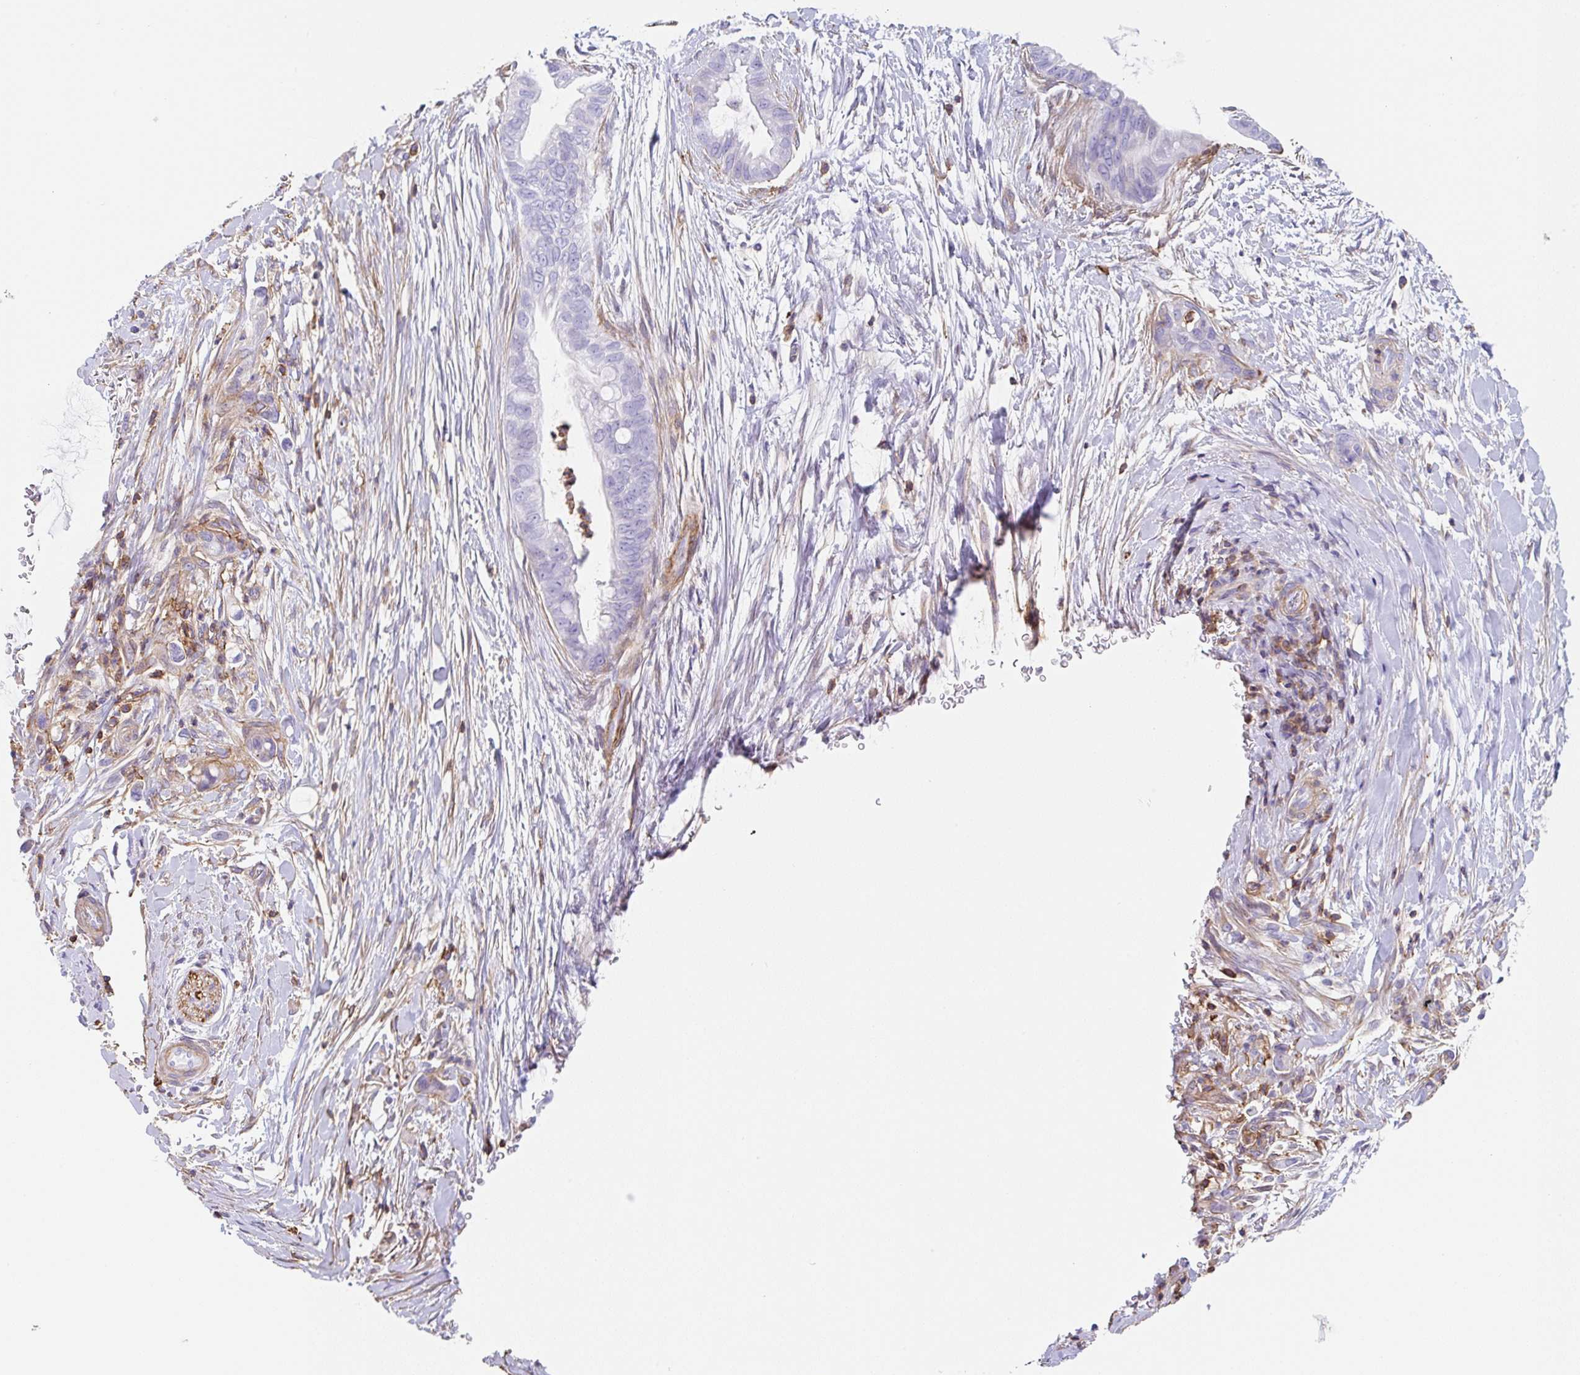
{"staining": {"intensity": "negative", "quantity": "none", "location": "none"}, "tissue": "pancreatic cancer", "cell_type": "Tumor cells", "image_type": "cancer", "snomed": [{"axis": "morphology", "description": "Adenocarcinoma, NOS"}, {"axis": "topography", "description": "Pancreas"}], "caption": "Immunohistochemistry (IHC) micrograph of human pancreatic adenocarcinoma stained for a protein (brown), which reveals no staining in tumor cells. Brightfield microscopy of IHC stained with DAB (brown) and hematoxylin (blue), captured at high magnification.", "gene": "MTTP", "patient": {"sex": "male", "age": 75}}